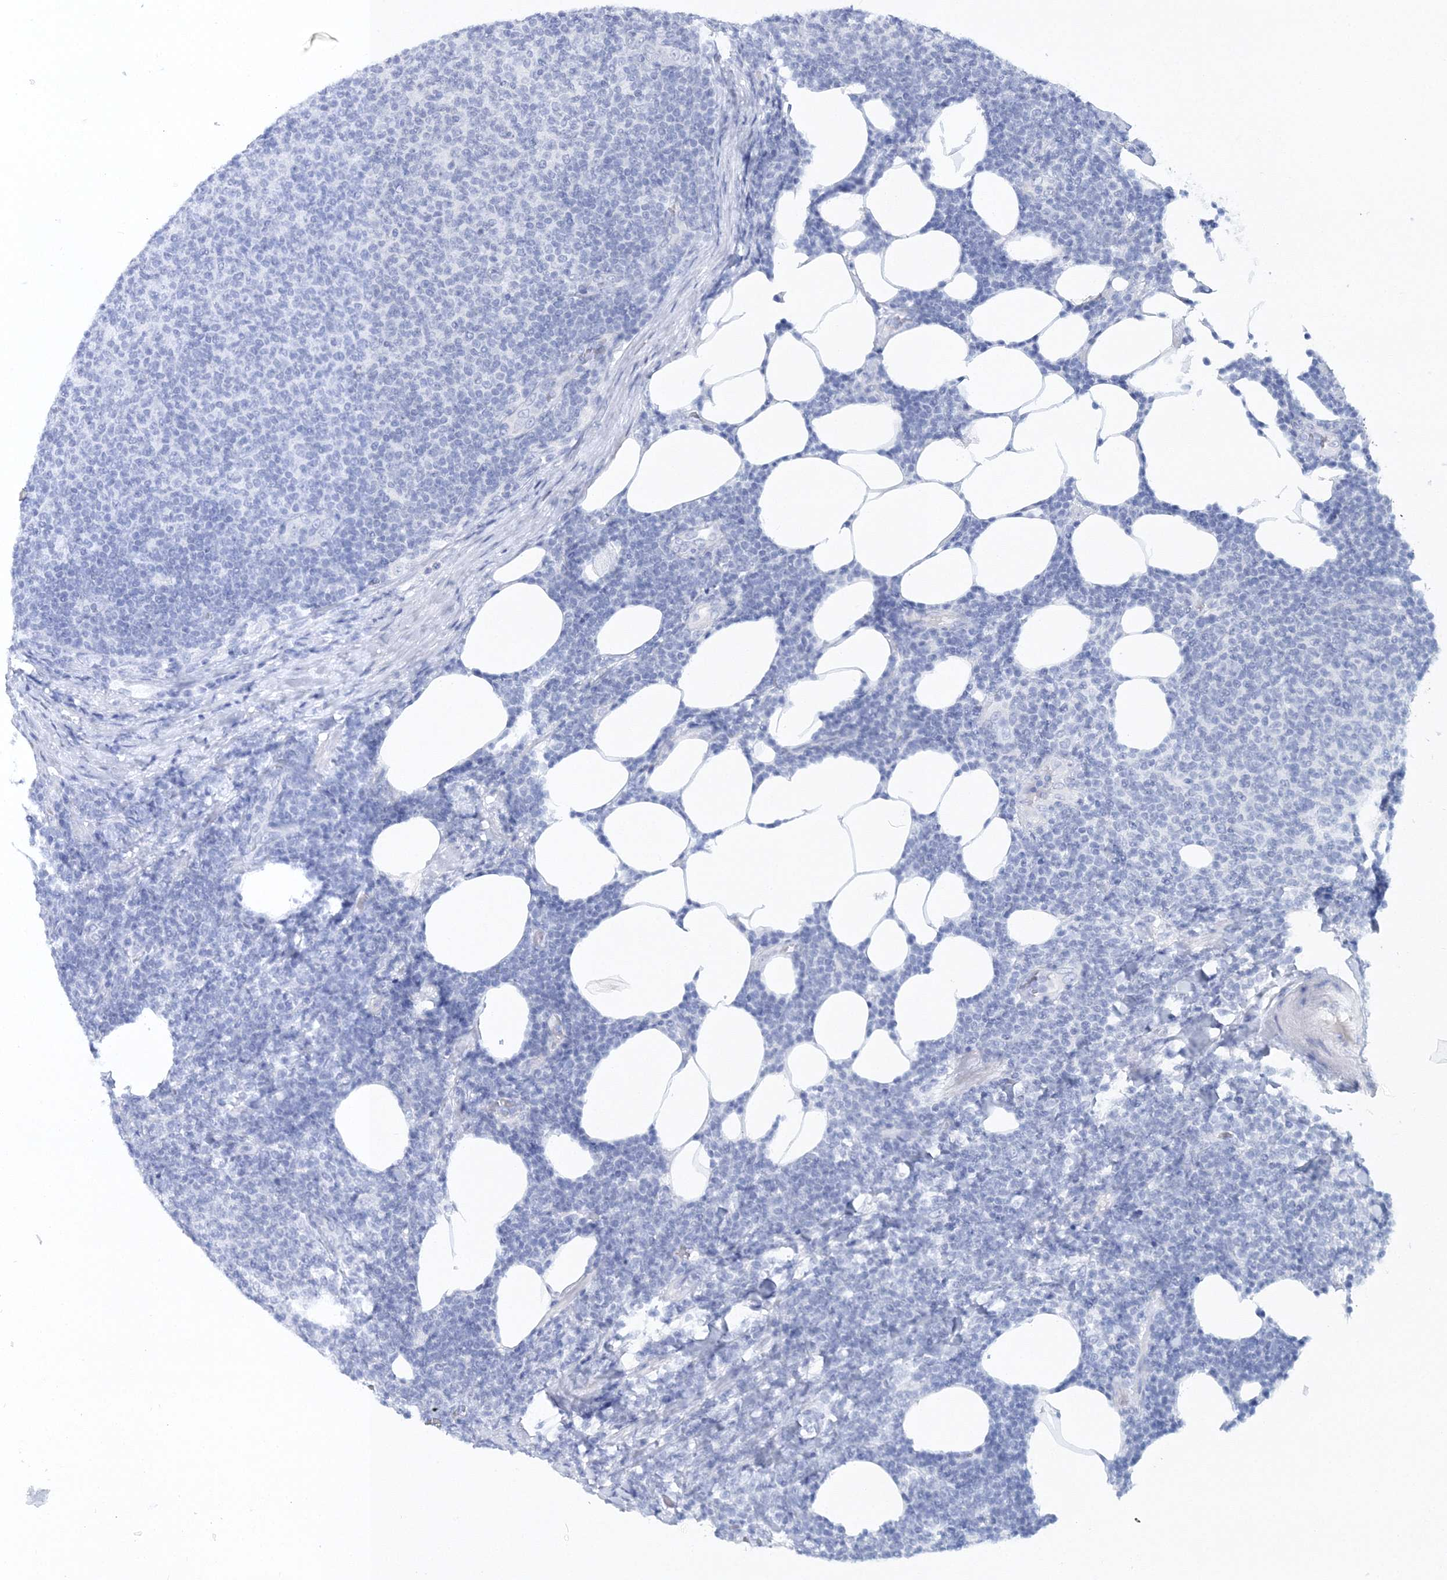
{"staining": {"intensity": "negative", "quantity": "none", "location": "none"}, "tissue": "lymphoma", "cell_type": "Tumor cells", "image_type": "cancer", "snomed": [{"axis": "morphology", "description": "Malignant lymphoma, non-Hodgkin's type, Low grade"}, {"axis": "topography", "description": "Lymph node"}], "caption": "A high-resolution image shows immunohistochemistry staining of lymphoma, which reveals no significant positivity in tumor cells.", "gene": "MYOZ2", "patient": {"sex": "male", "age": 66}}